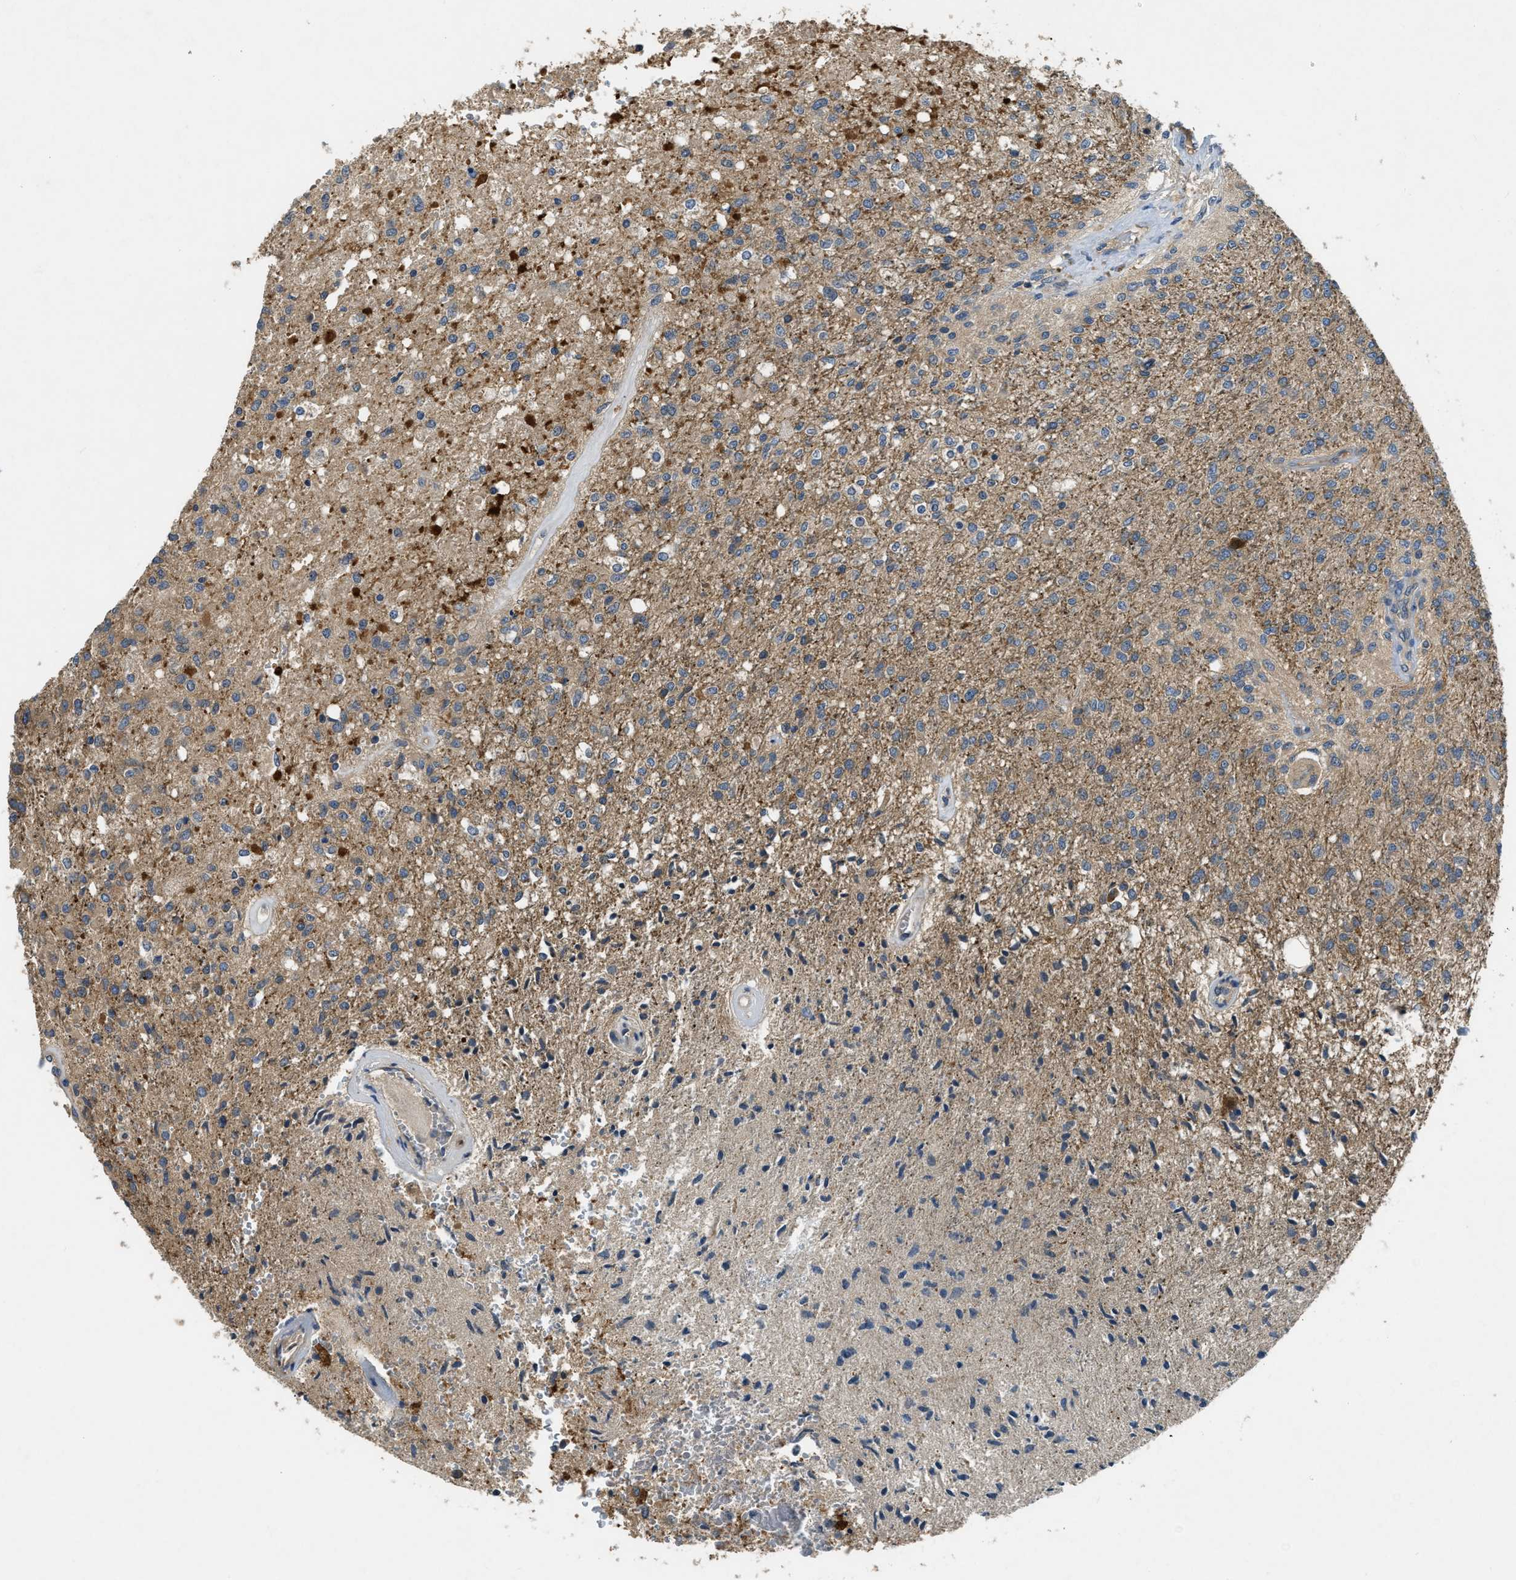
{"staining": {"intensity": "weak", "quantity": "25%-75%", "location": "cytoplasmic/membranous"}, "tissue": "glioma", "cell_type": "Tumor cells", "image_type": "cancer", "snomed": [{"axis": "morphology", "description": "Normal tissue, NOS"}, {"axis": "morphology", "description": "Glioma, malignant, High grade"}, {"axis": "topography", "description": "Cerebral cortex"}], "caption": "Glioma stained with a brown dye demonstrates weak cytoplasmic/membranous positive expression in about 25%-75% of tumor cells.", "gene": "PPP3CA", "patient": {"sex": "male", "age": 77}}